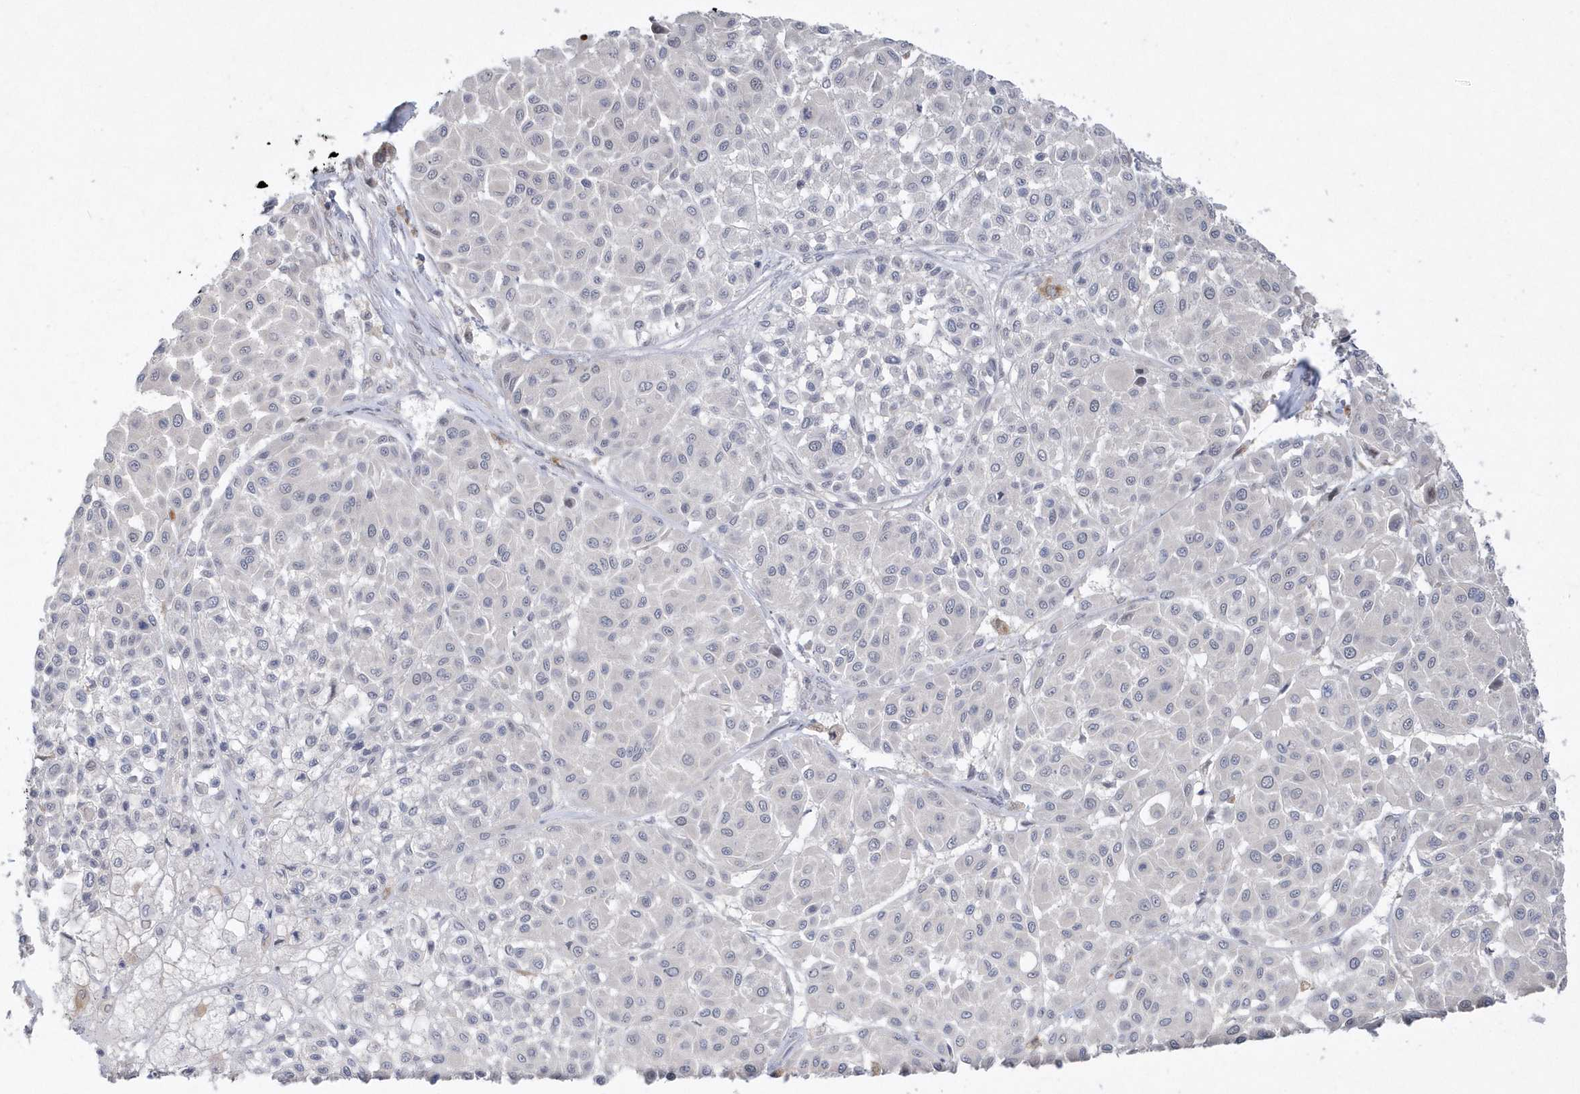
{"staining": {"intensity": "negative", "quantity": "none", "location": "none"}, "tissue": "melanoma", "cell_type": "Tumor cells", "image_type": "cancer", "snomed": [{"axis": "morphology", "description": "Malignant melanoma, Metastatic site"}, {"axis": "topography", "description": "Soft tissue"}], "caption": "Tumor cells are negative for protein expression in human melanoma.", "gene": "TSPEAR", "patient": {"sex": "male", "age": 41}}